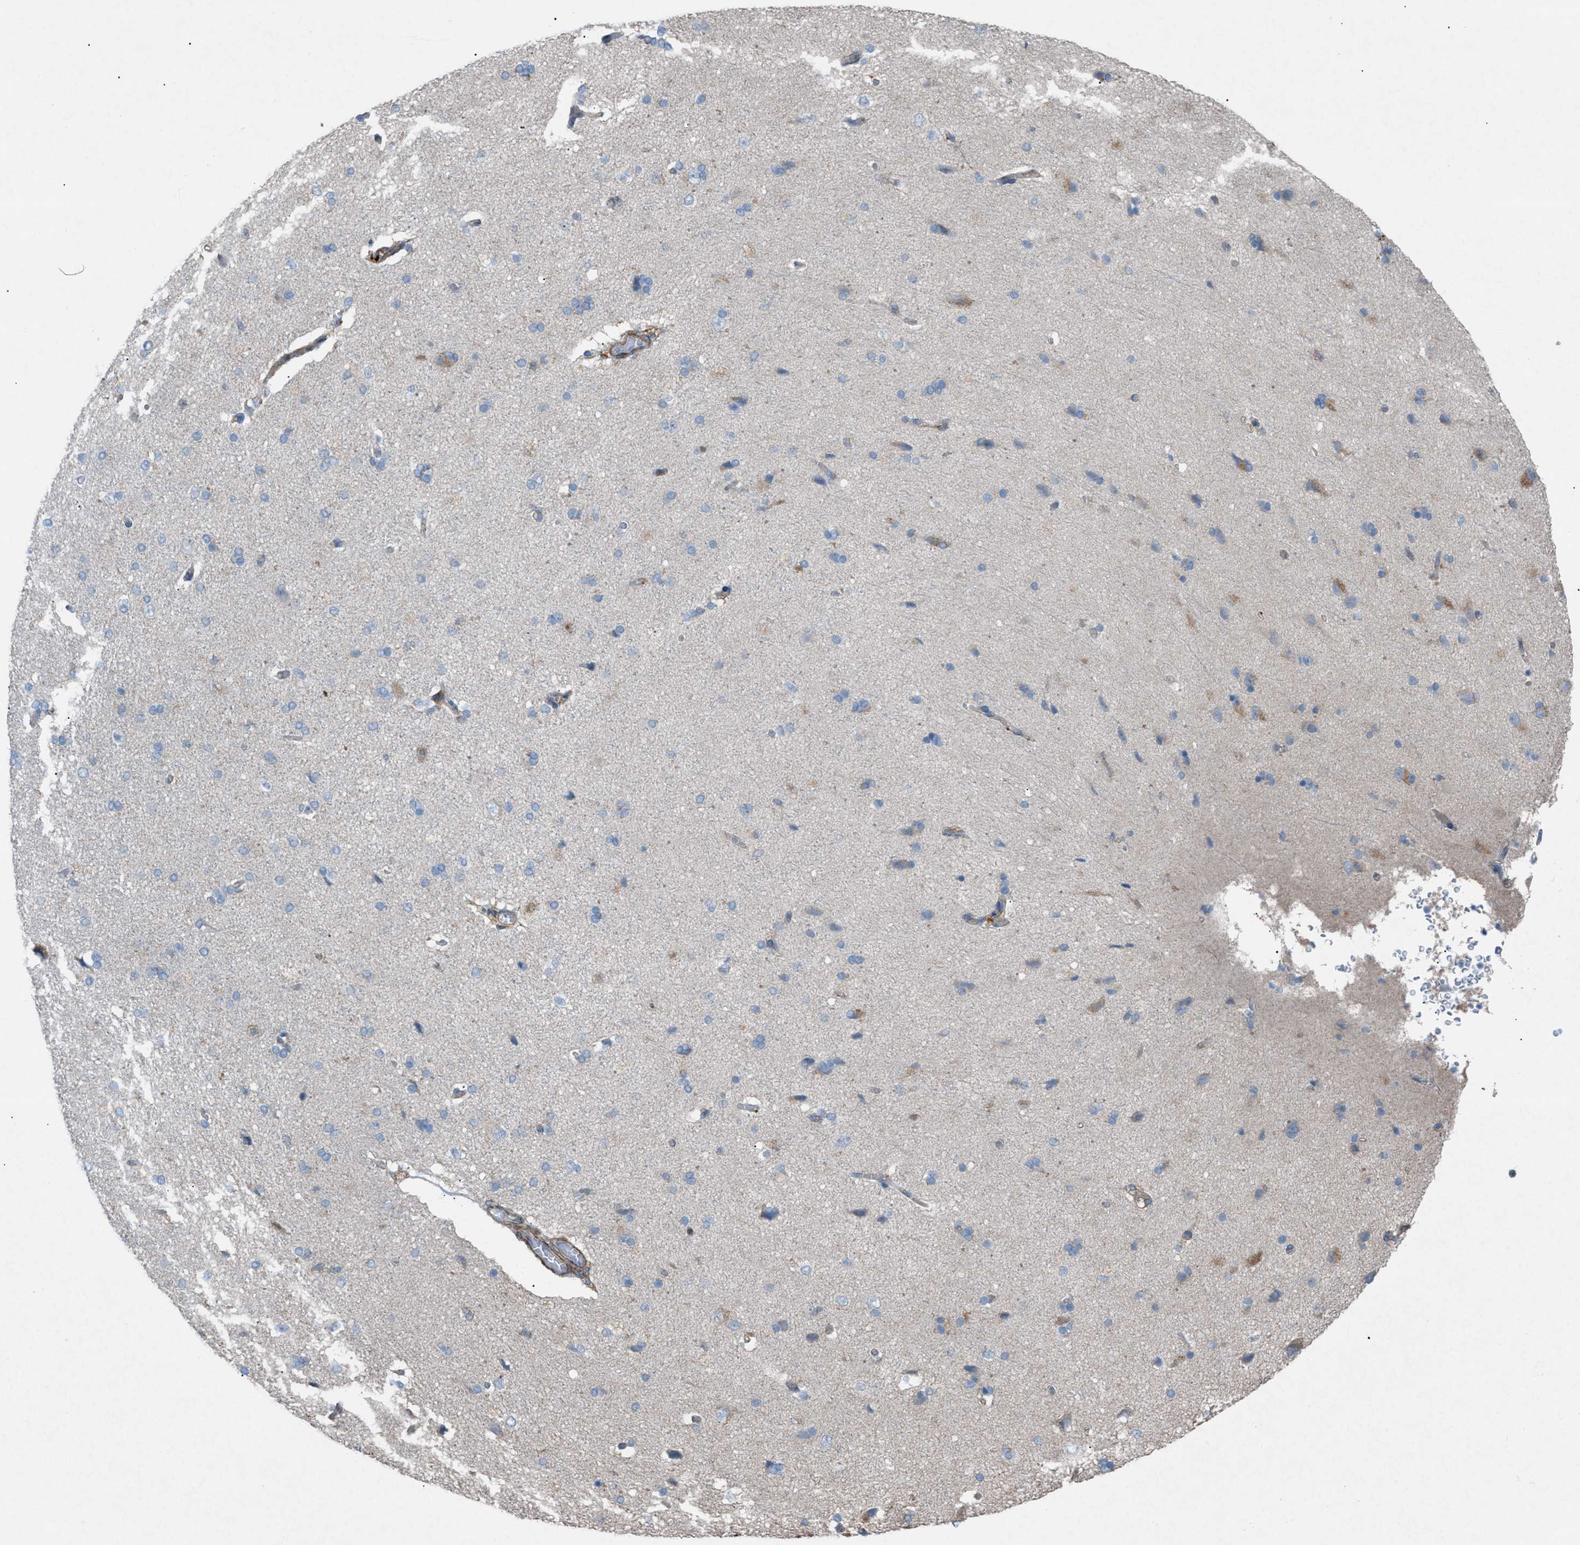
{"staining": {"intensity": "moderate", "quantity": "<25%", "location": "cytoplasmic/membranous"}, "tissue": "cerebral cortex", "cell_type": "Endothelial cells", "image_type": "normal", "snomed": [{"axis": "morphology", "description": "Normal tissue, NOS"}, {"axis": "topography", "description": "Cerebral cortex"}], "caption": "An image of cerebral cortex stained for a protein exhibits moderate cytoplasmic/membranous brown staining in endothelial cells.", "gene": "NCK2", "patient": {"sex": "male", "age": 62}}